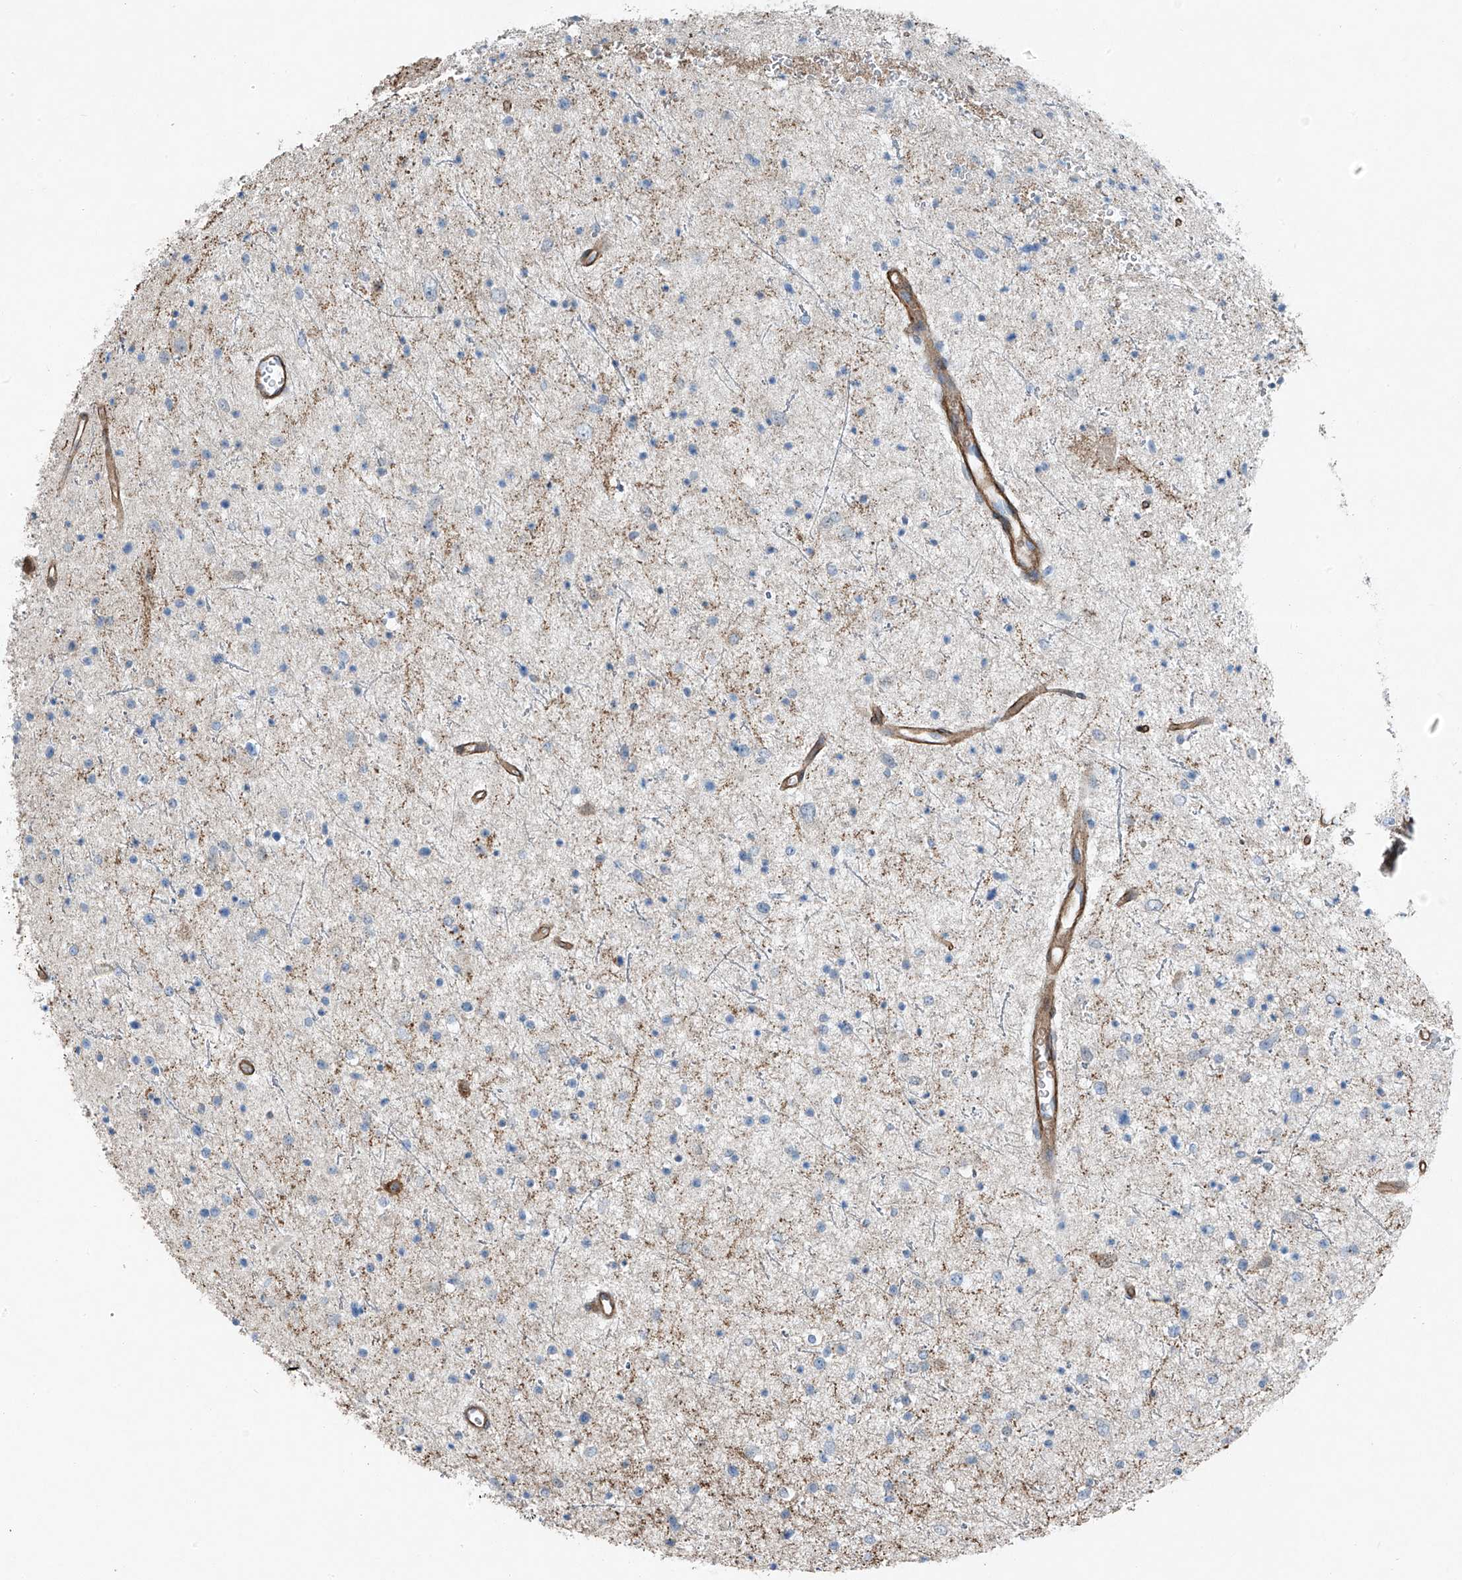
{"staining": {"intensity": "negative", "quantity": "none", "location": "none"}, "tissue": "glioma", "cell_type": "Tumor cells", "image_type": "cancer", "snomed": [{"axis": "morphology", "description": "Glioma, malignant, Low grade"}, {"axis": "topography", "description": "Brain"}], "caption": "This is a image of immunohistochemistry (IHC) staining of low-grade glioma (malignant), which shows no expression in tumor cells.", "gene": "TNS2", "patient": {"sex": "female", "age": 37}}